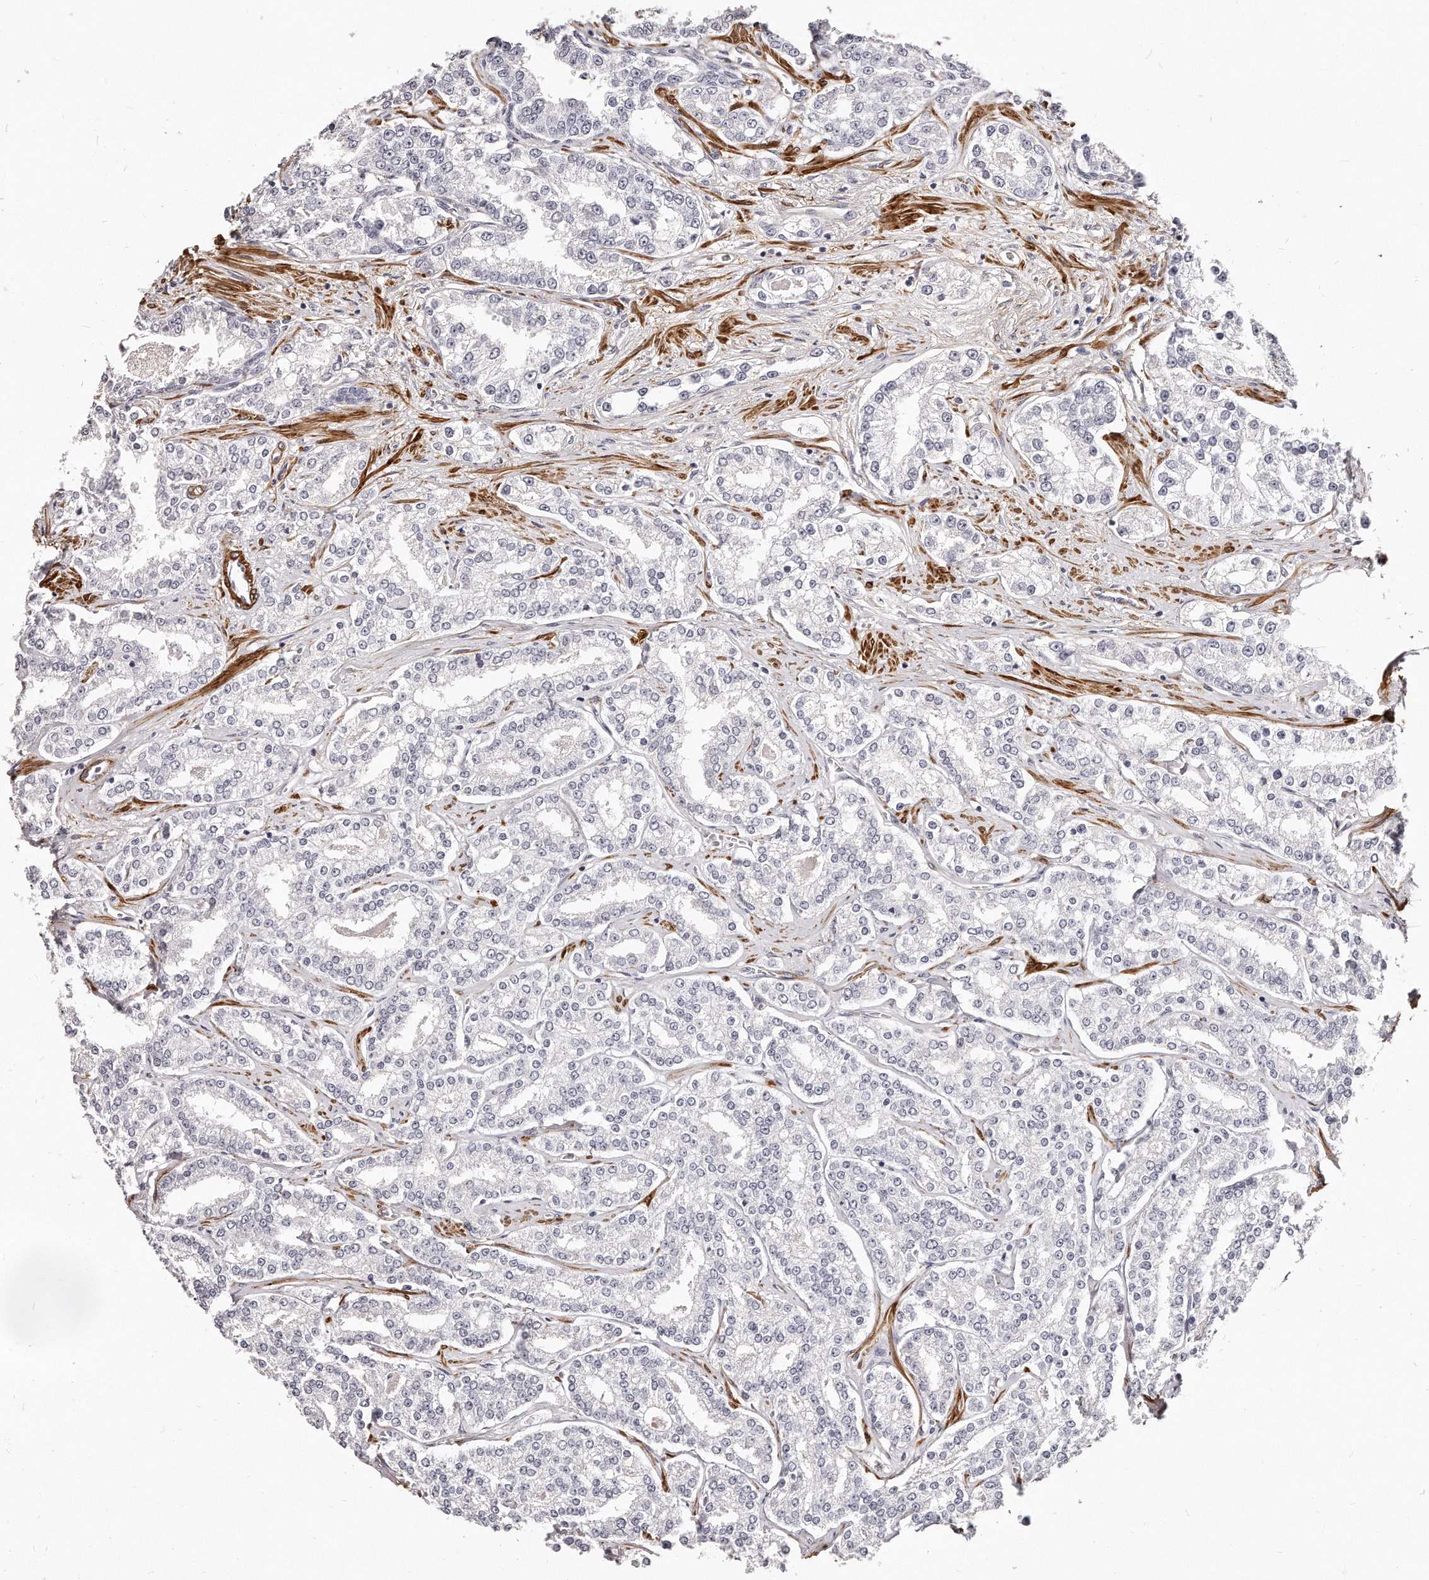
{"staining": {"intensity": "negative", "quantity": "none", "location": "none"}, "tissue": "prostate cancer", "cell_type": "Tumor cells", "image_type": "cancer", "snomed": [{"axis": "morphology", "description": "Normal tissue, NOS"}, {"axis": "morphology", "description": "Adenocarcinoma, High grade"}, {"axis": "topography", "description": "Prostate"}], "caption": "An IHC micrograph of prostate cancer (high-grade adenocarcinoma) is shown. There is no staining in tumor cells of prostate cancer (high-grade adenocarcinoma).", "gene": "LMOD1", "patient": {"sex": "male", "age": 83}}